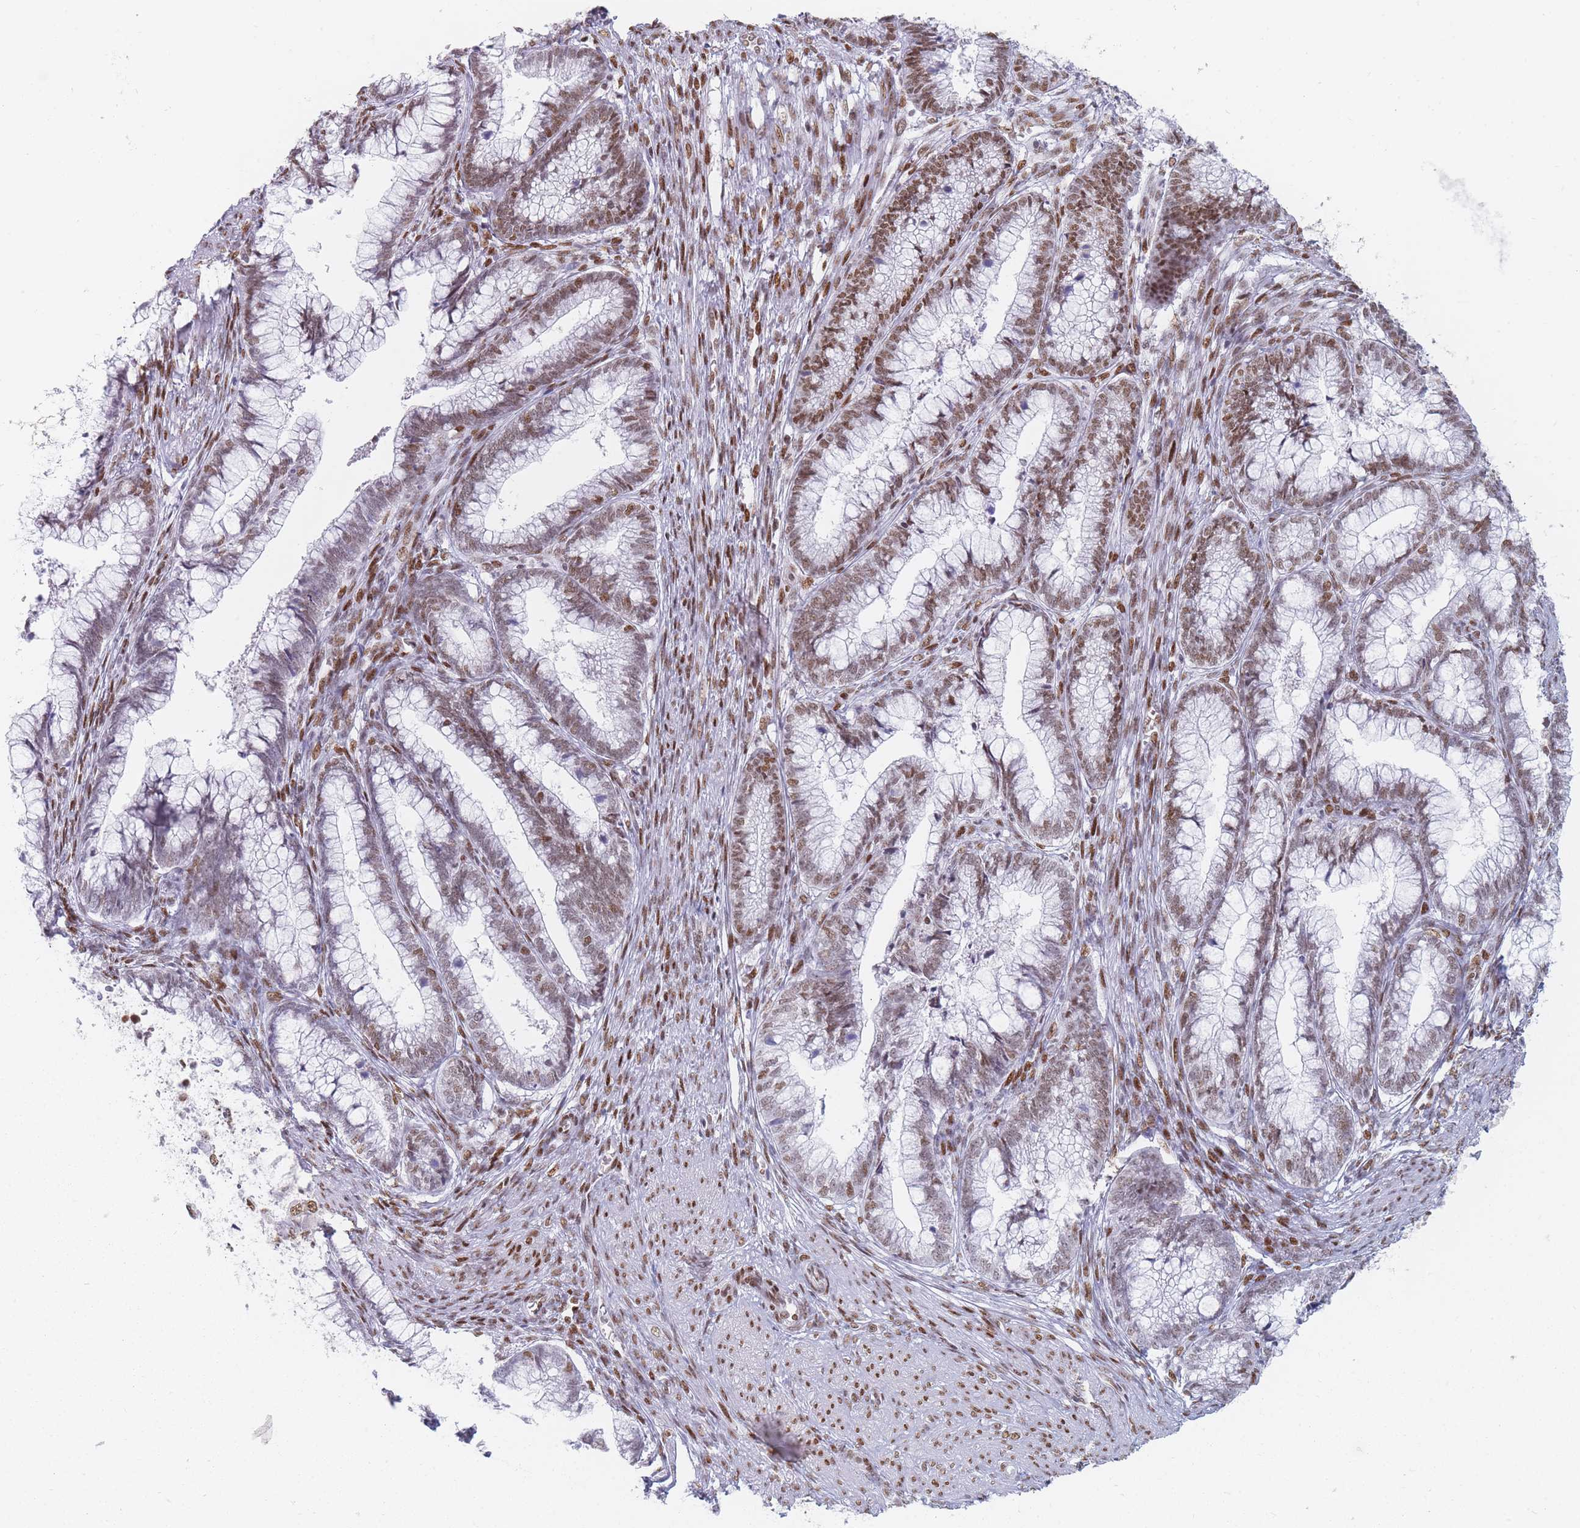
{"staining": {"intensity": "moderate", "quantity": "25%-75%", "location": "nuclear"}, "tissue": "cervical cancer", "cell_type": "Tumor cells", "image_type": "cancer", "snomed": [{"axis": "morphology", "description": "Adenocarcinoma, NOS"}, {"axis": "topography", "description": "Cervix"}], "caption": "Cervical adenocarcinoma stained for a protein shows moderate nuclear positivity in tumor cells.", "gene": "SAFB2", "patient": {"sex": "female", "age": 44}}